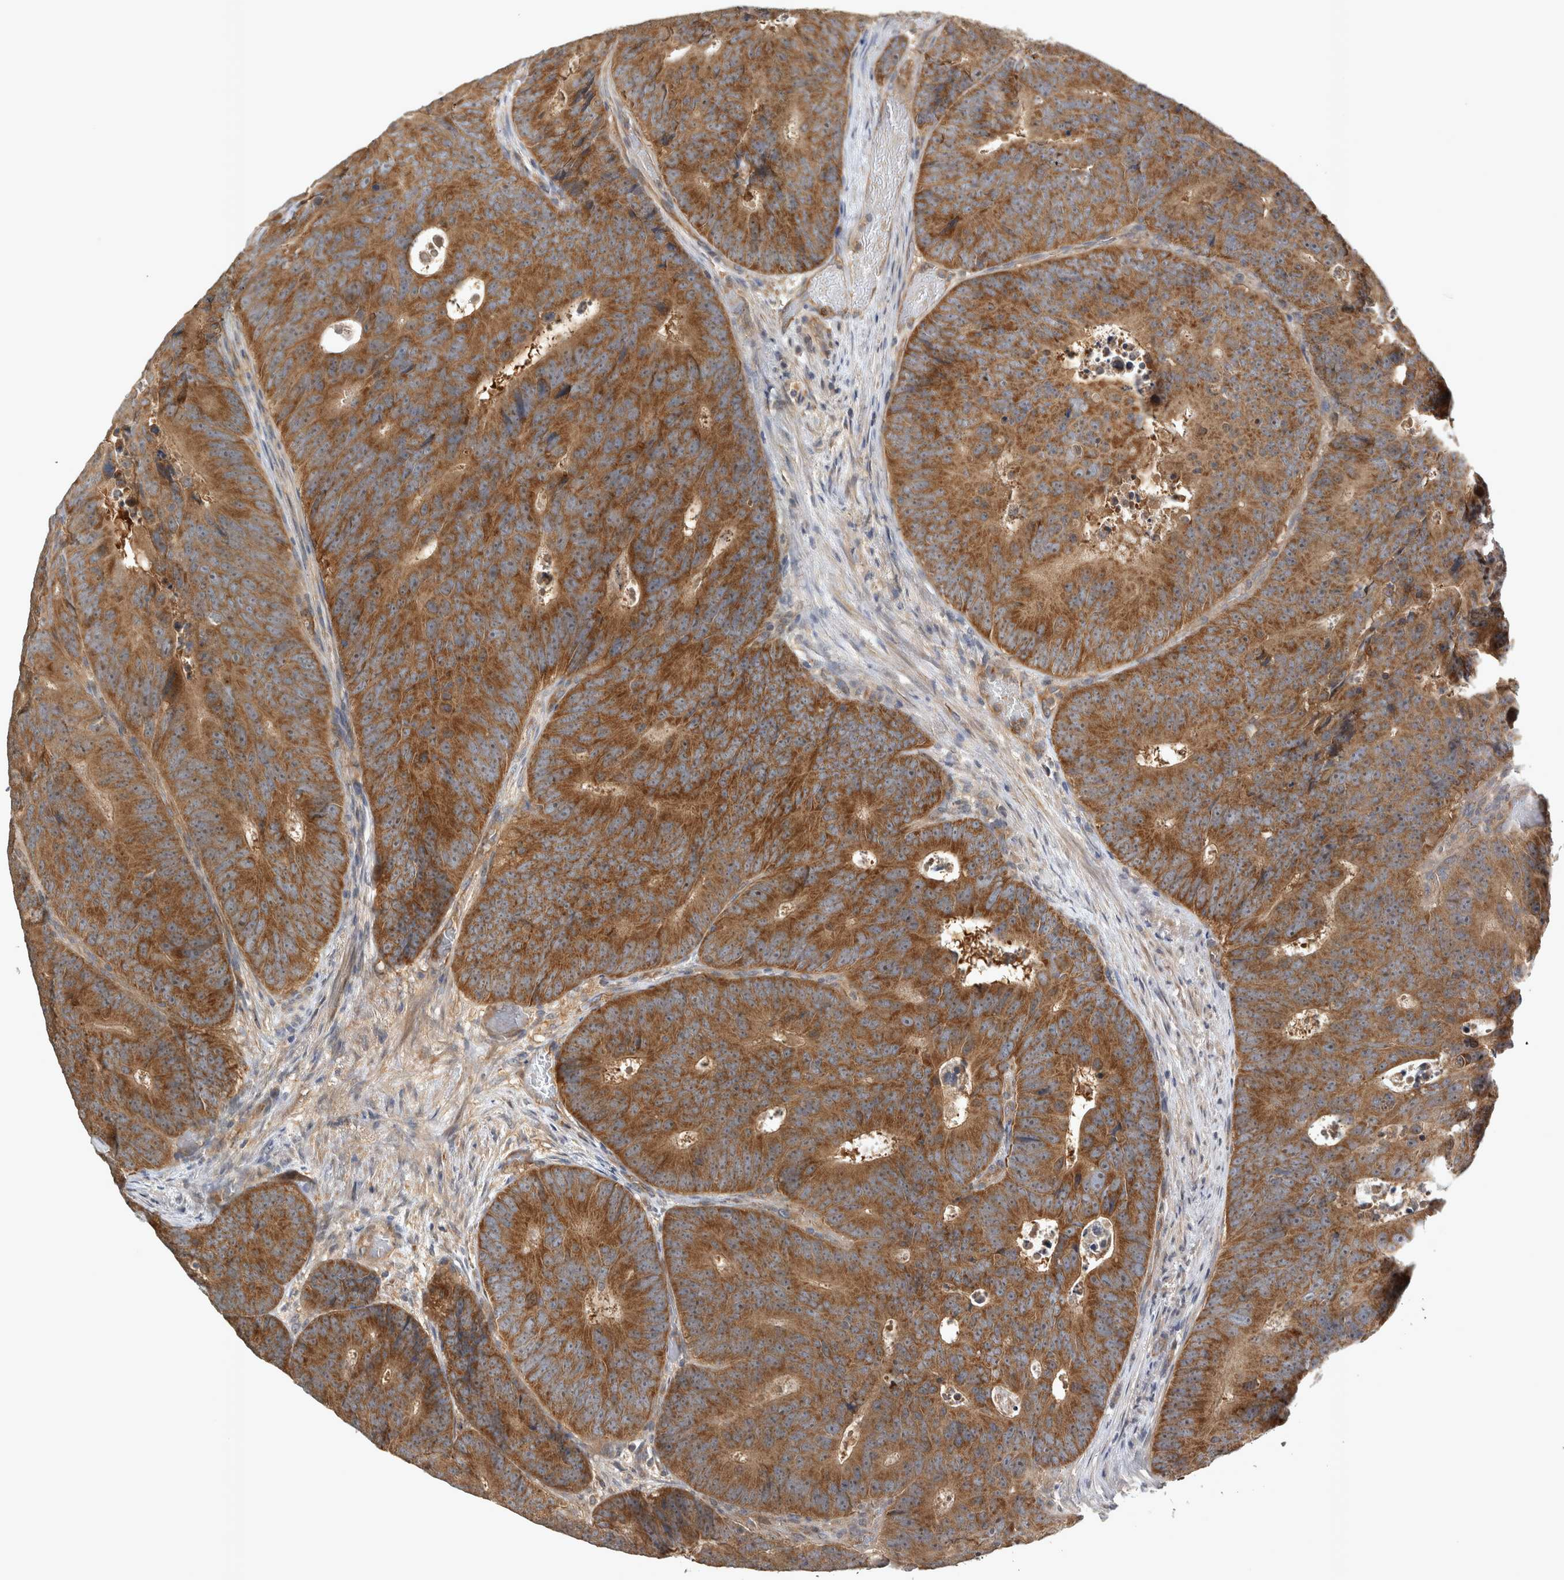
{"staining": {"intensity": "strong", "quantity": ">75%", "location": "cytoplasmic/membranous"}, "tissue": "colorectal cancer", "cell_type": "Tumor cells", "image_type": "cancer", "snomed": [{"axis": "morphology", "description": "Adenocarcinoma, NOS"}, {"axis": "topography", "description": "Colon"}], "caption": "The image displays a brown stain indicating the presence of a protein in the cytoplasmic/membranous of tumor cells in colorectal cancer (adenocarcinoma).", "gene": "TRMT61B", "patient": {"sex": "male", "age": 87}}